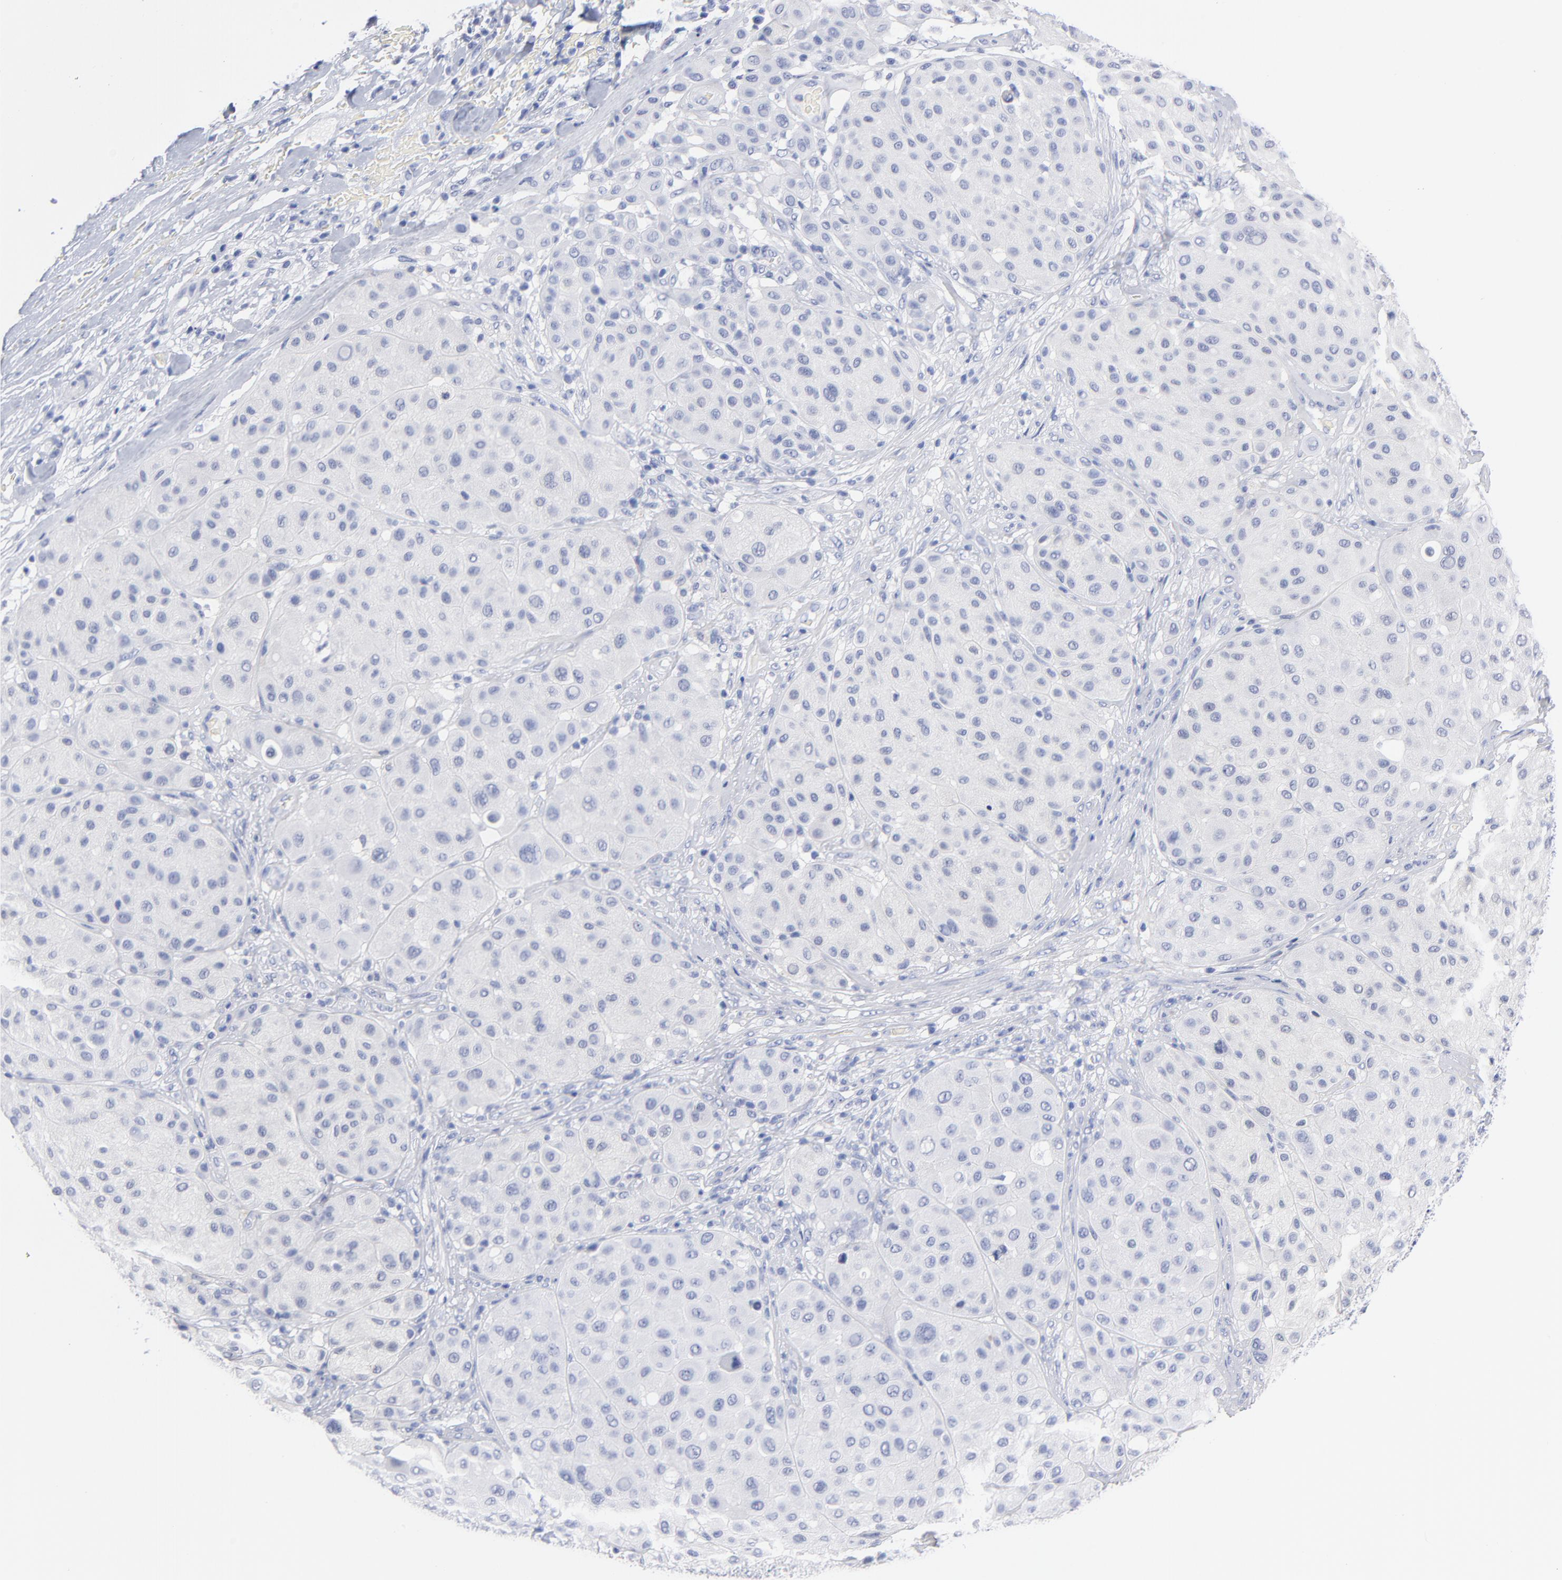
{"staining": {"intensity": "negative", "quantity": "none", "location": "none"}, "tissue": "melanoma", "cell_type": "Tumor cells", "image_type": "cancer", "snomed": [{"axis": "morphology", "description": "Normal tissue, NOS"}, {"axis": "morphology", "description": "Malignant melanoma, Metastatic site"}, {"axis": "topography", "description": "Skin"}], "caption": "Protein analysis of malignant melanoma (metastatic site) shows no significant staining in tumor cells.", "gene": "ACY1", "patient": {"sex": "male", "age": 41}}